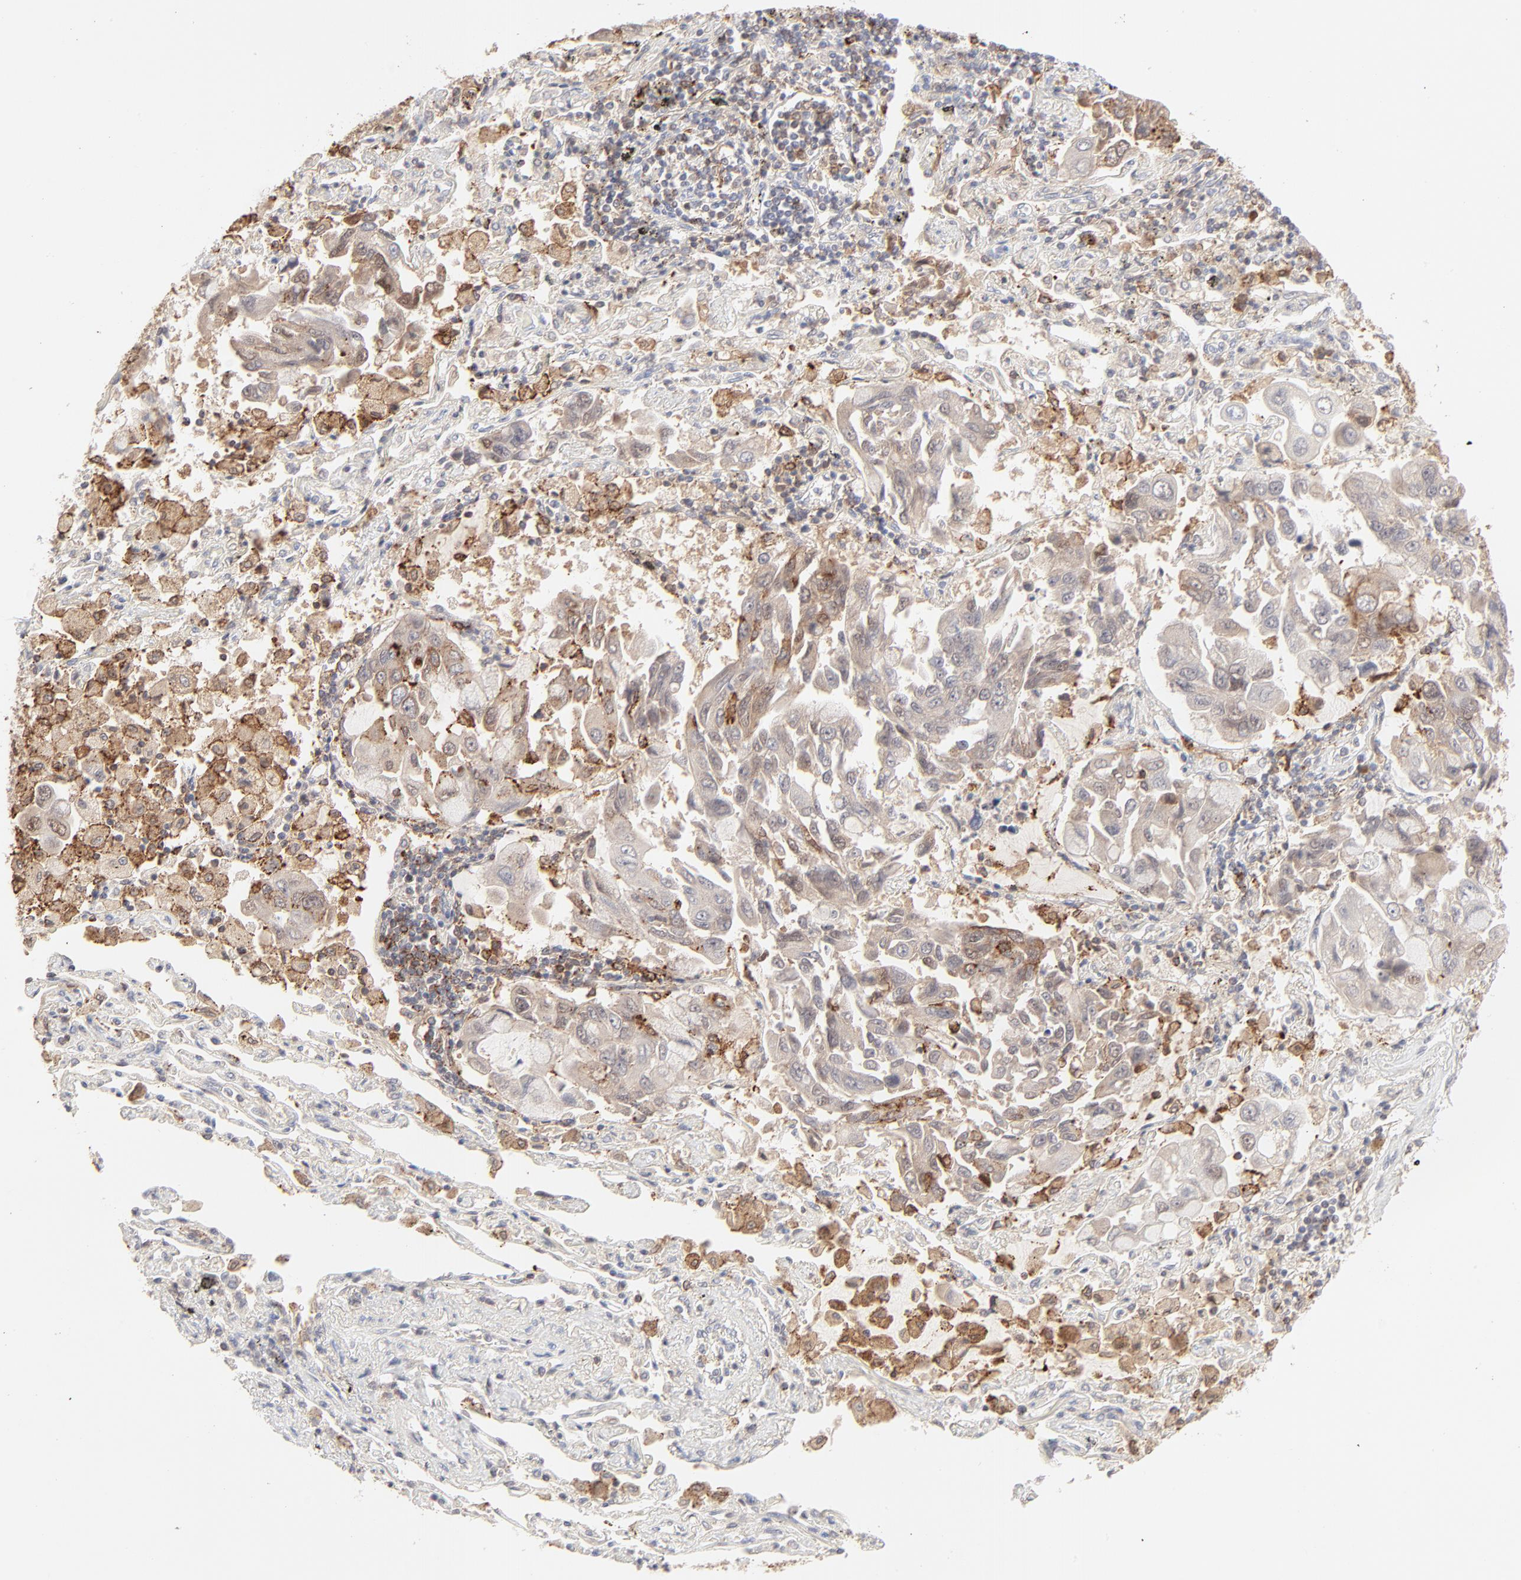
{"staining": {"intensity": "moderate", "quantity": "<25%", "location": "cytoplasmic/membranous"}, "tissue": "lung cancer", "cell_type": "Tumor cells", "image_type": "cancer", "snomed": [{"axis": "morphology", "description": "Adenocarcinoma, NOS"}, {"axis": "topography", "description": "Lung"}], "caption": "Lung adenocarcinoma stained for a protein reveals moderate cytoplasmic/membranous positivity in tumor cells.", "gene": "CDK6", "patient": {"sex": "male", "age": 64}}